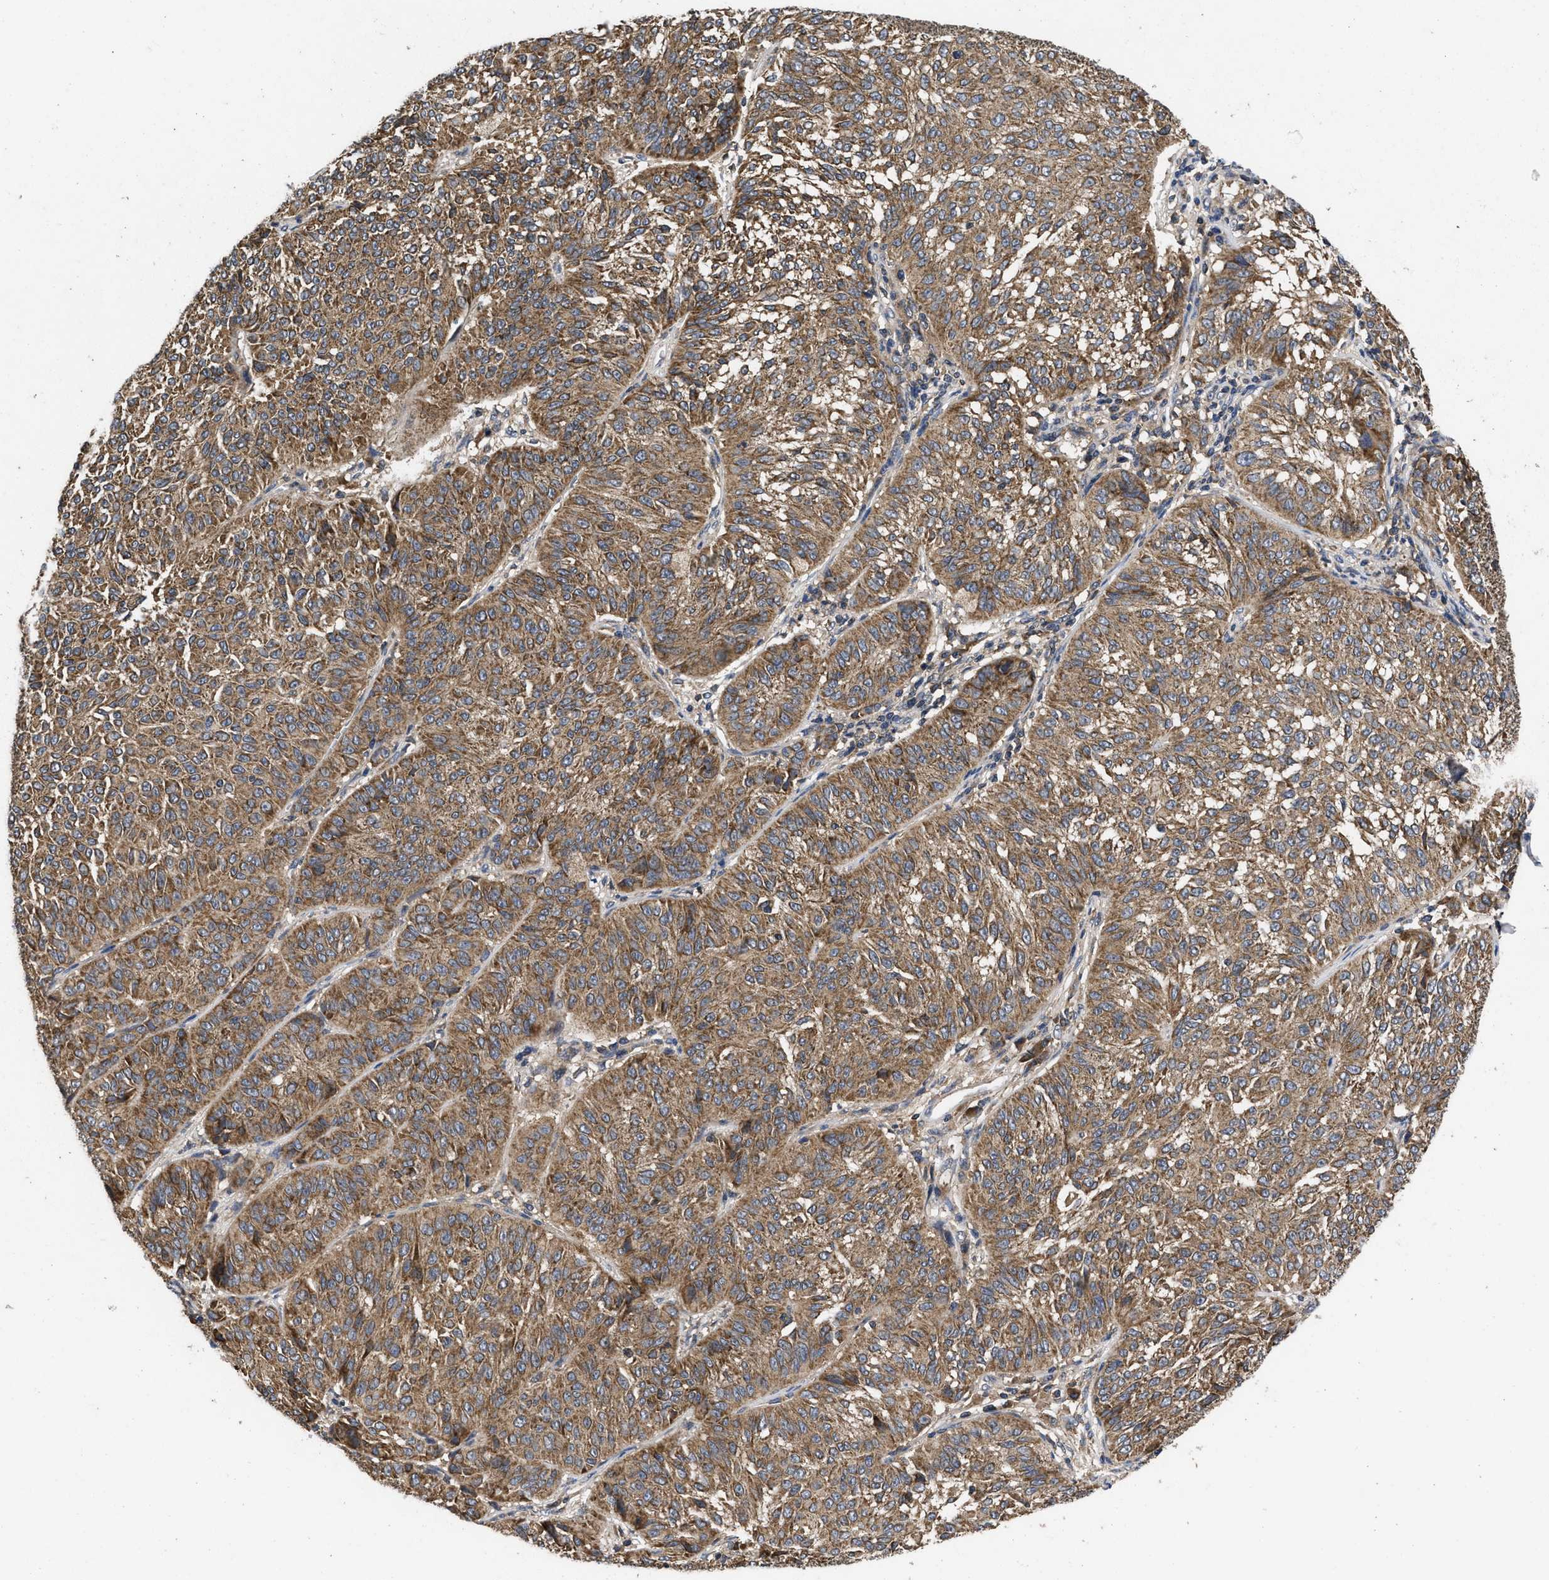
{"staining": {"intensity": "weak", "quantity": ">75%", "location": "cytoplasmic/membranous"}, "tissue": "melanoma", "cell_type": "Tumor cells", "image_type": "cancer", "snomed": [{"axis": "morphology", "description": "Malignant melanoma, NOS"}, {"axis": "topography", "description": "Skin"}], "caption": "A histopathology image showing weak cytoplasmic/membranous positivity in approximately >75% of tumor cells in malignant melanoma, as visualized by brown immunohistochemical staining.", "gene": "LRRC3", "patient": {"sex": "female", "age": 72}}